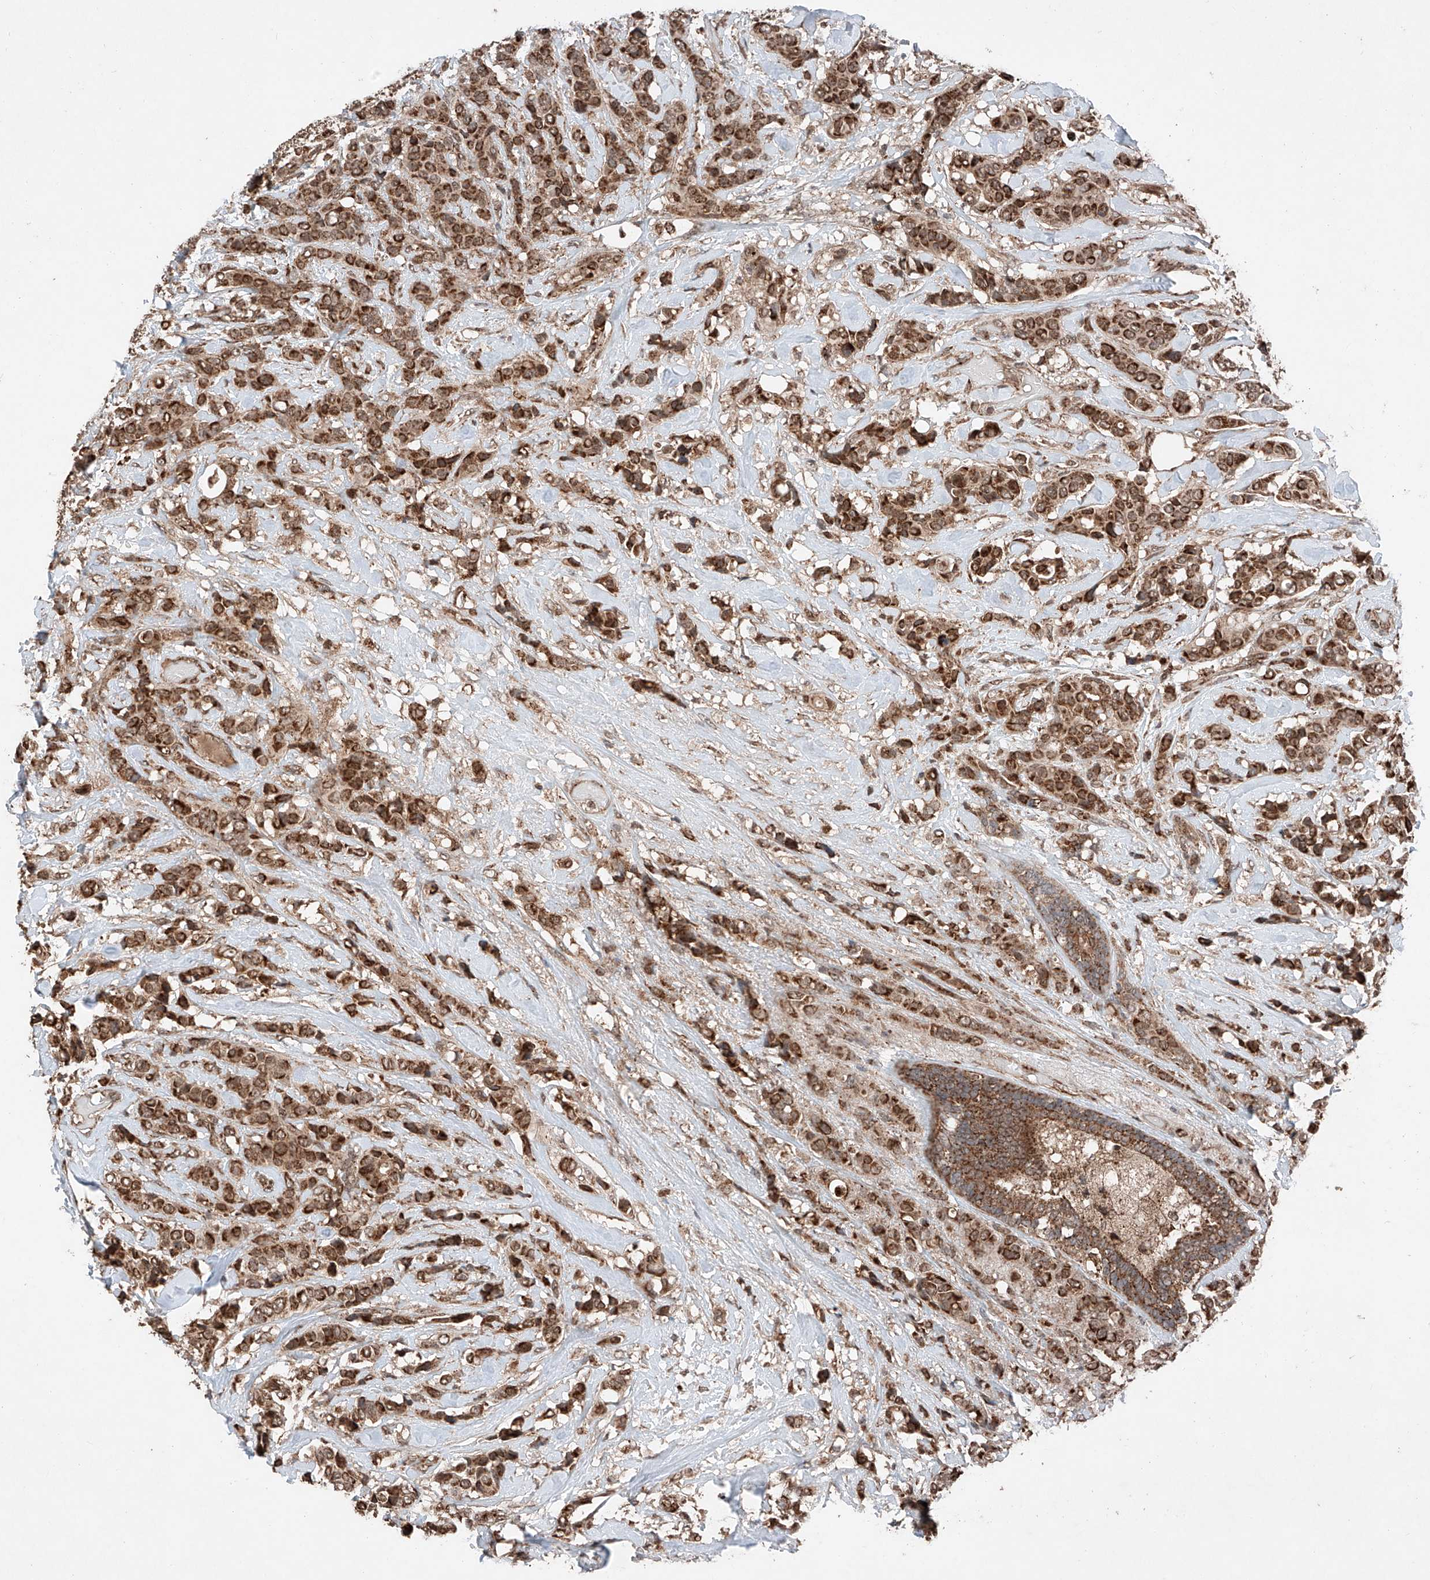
{"staining": {"intensity": "strong", "quantity": ">75%", "location": "cytoplasmic/membranous"}, "tissue": "breast cancer", "cell_type": "Tumor cells", "image_type": "cancer", "snomed": [{"axis": "morphology", "description": "Lobular carcinoma"}, {"axis": "topography", "description": "Breast"}], "caption": "Human breast lobular carcinoma stained with a protein marker exhibits strong staining in tumor cells.", "gene": "ZSCAN29", "patient": {"sex": "female", "age": 51}}